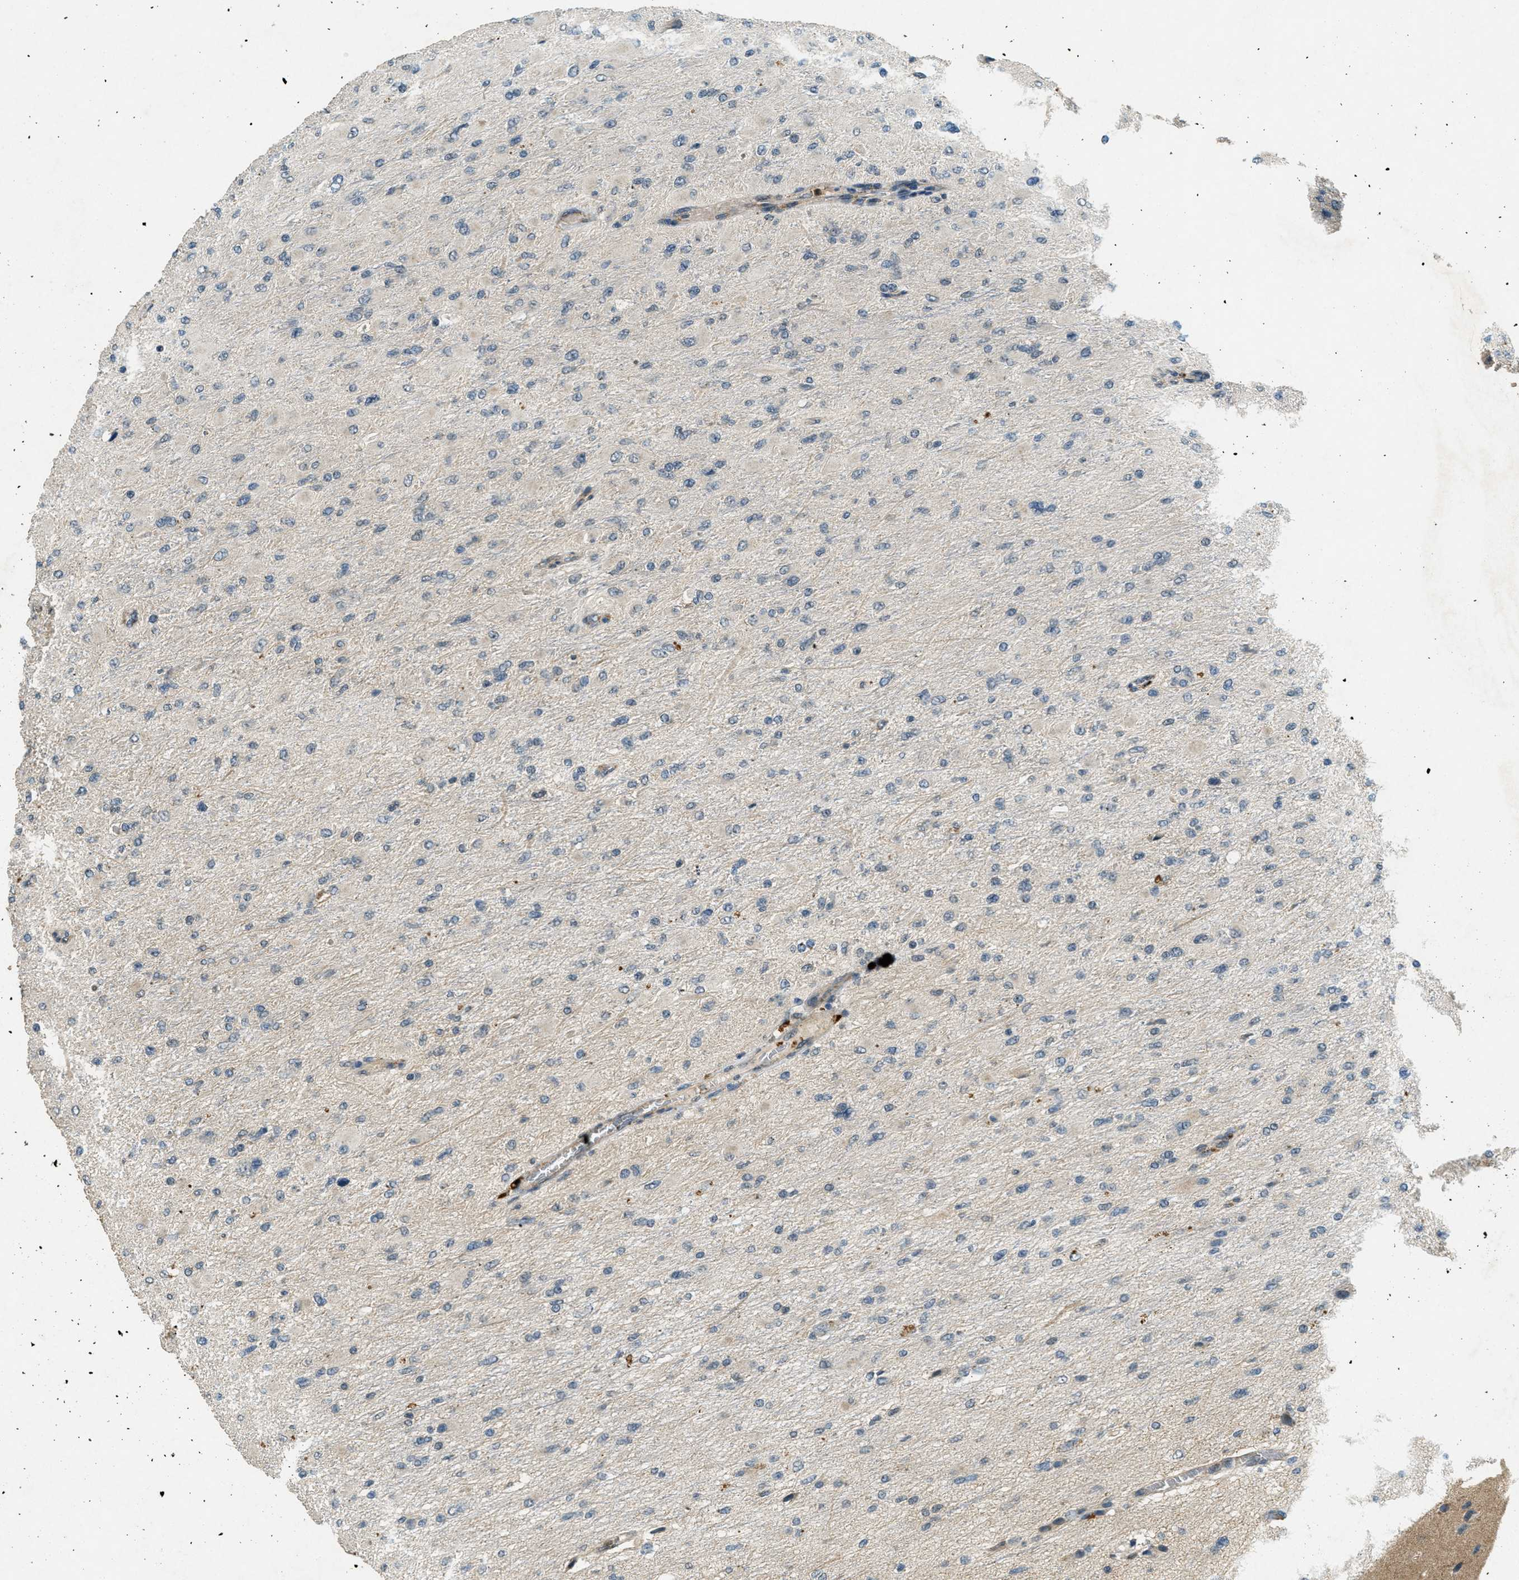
{"staining": {"intensity": "negative", "quantity": "none", "location": "none"}, "tissue": "glioma", "cell_type": "Tumor cells", "image_type": "cancer", "snomed": [{"axis": "morphology", "description": "Glioma, malignant, High grade"}, {"axis": "topography", "description": "Cerebral cortex"}], "caption": "Tumor cells show no significant protein positivity in glioma. Nuclei are stained in blue.", "gene": "RAB3D", "patient": {"sex": "female", "age": 36}}